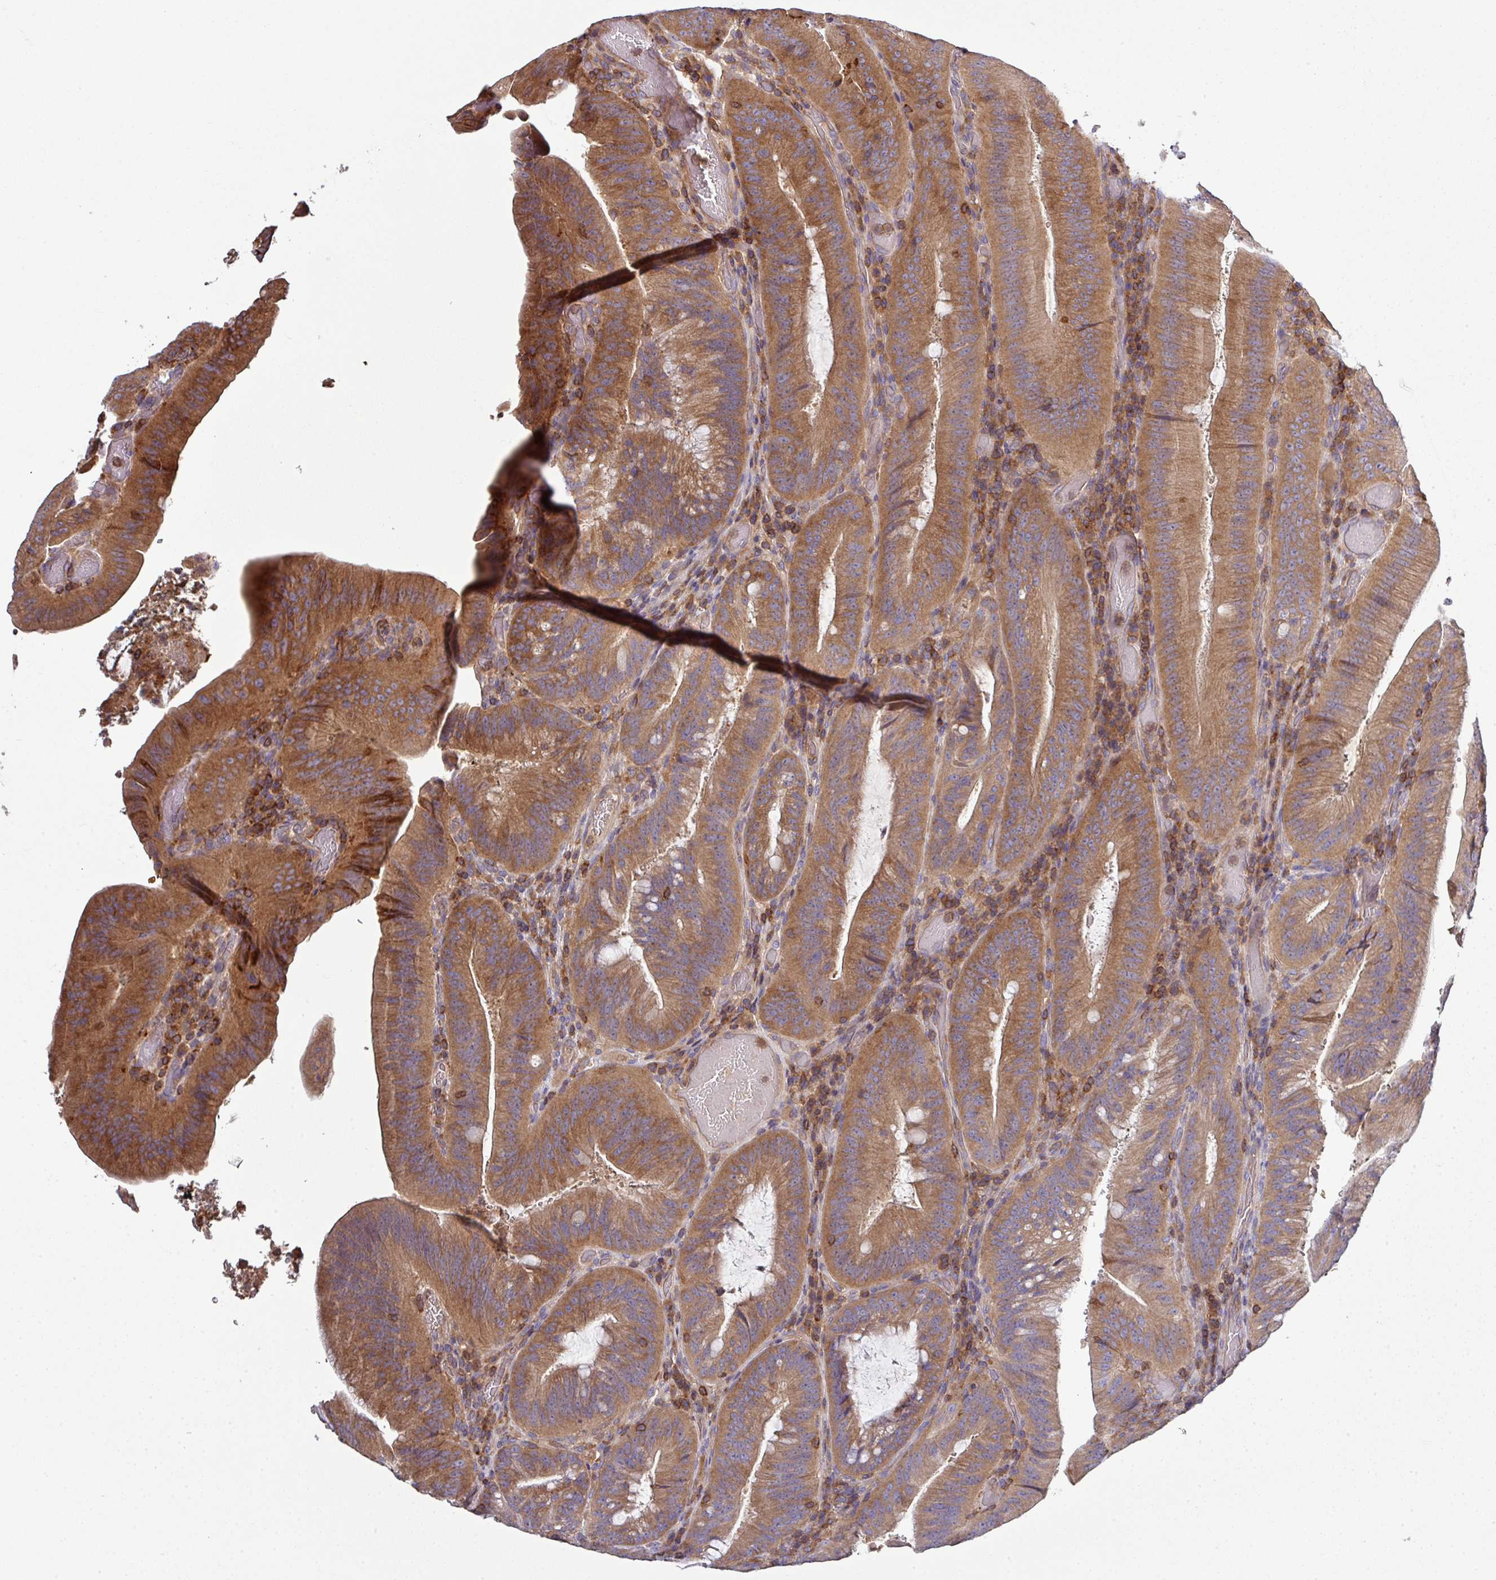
{"staining": {"intensity": "strong", "quantity": ">75%", "location": "cytoplasmic/membranous"}, "tissue": "colorectal cancer", "cell_type": "Tumor cells", "image_type": "cancer", "snomed": [{"axis": "morphology", "description": "Adenocarcinoma, NOS"}, {"axis": "topography", "description": "Colon"}], "caption": "Protein staining by IHC exhibits strong cytoplasmic/membranous positivity in about >75% of tumor cells in colorectal adenocarcinoma. (DAB (3,3'-diaminobenzidine) IHC with brightfield microscopy, high magnification).", "gene": "LRRC74B", "patient": {"sex": "female", "age": 43}}